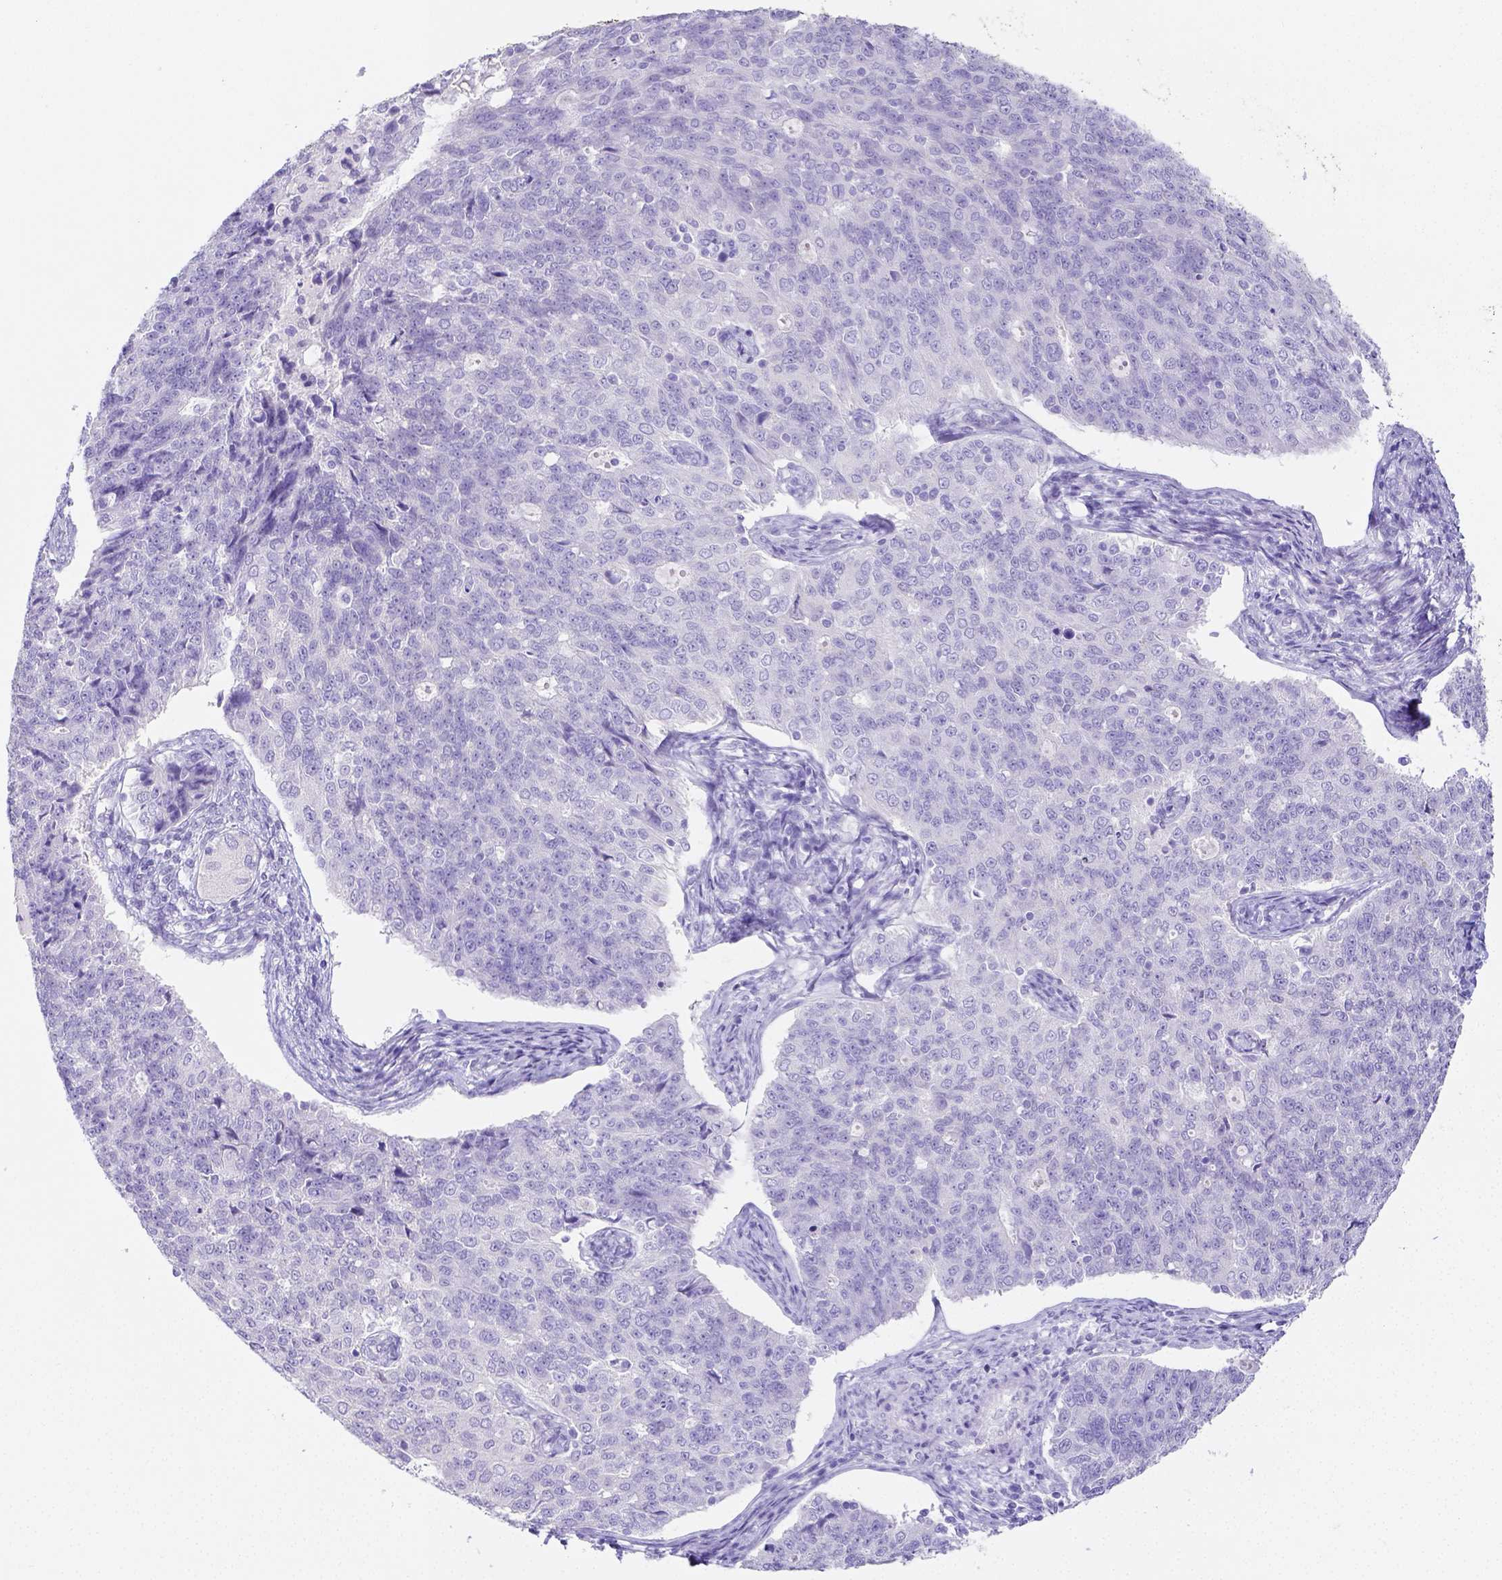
{"staining": {"intensity": "negative", "quantity": "none", "location": "none"}, "tissue": "endometrial cancer", "cell_type": "Tumor cells", "image_type": "cancer", "snomed": [{"axis": "morphology", "description": "Adenocarcinoma, NOS"}, {"axis": "topography", "description": "Endometrium"}], "caption": "High magnification brightfield microscopy of endometrial adenocarcinoma stained with DAB (brown) and counterstained with hematoxylin (blue): tumor cells show no significant staining.", "gene": "ARHGAP36", "patient": {"sex": "female", "age": 43}}